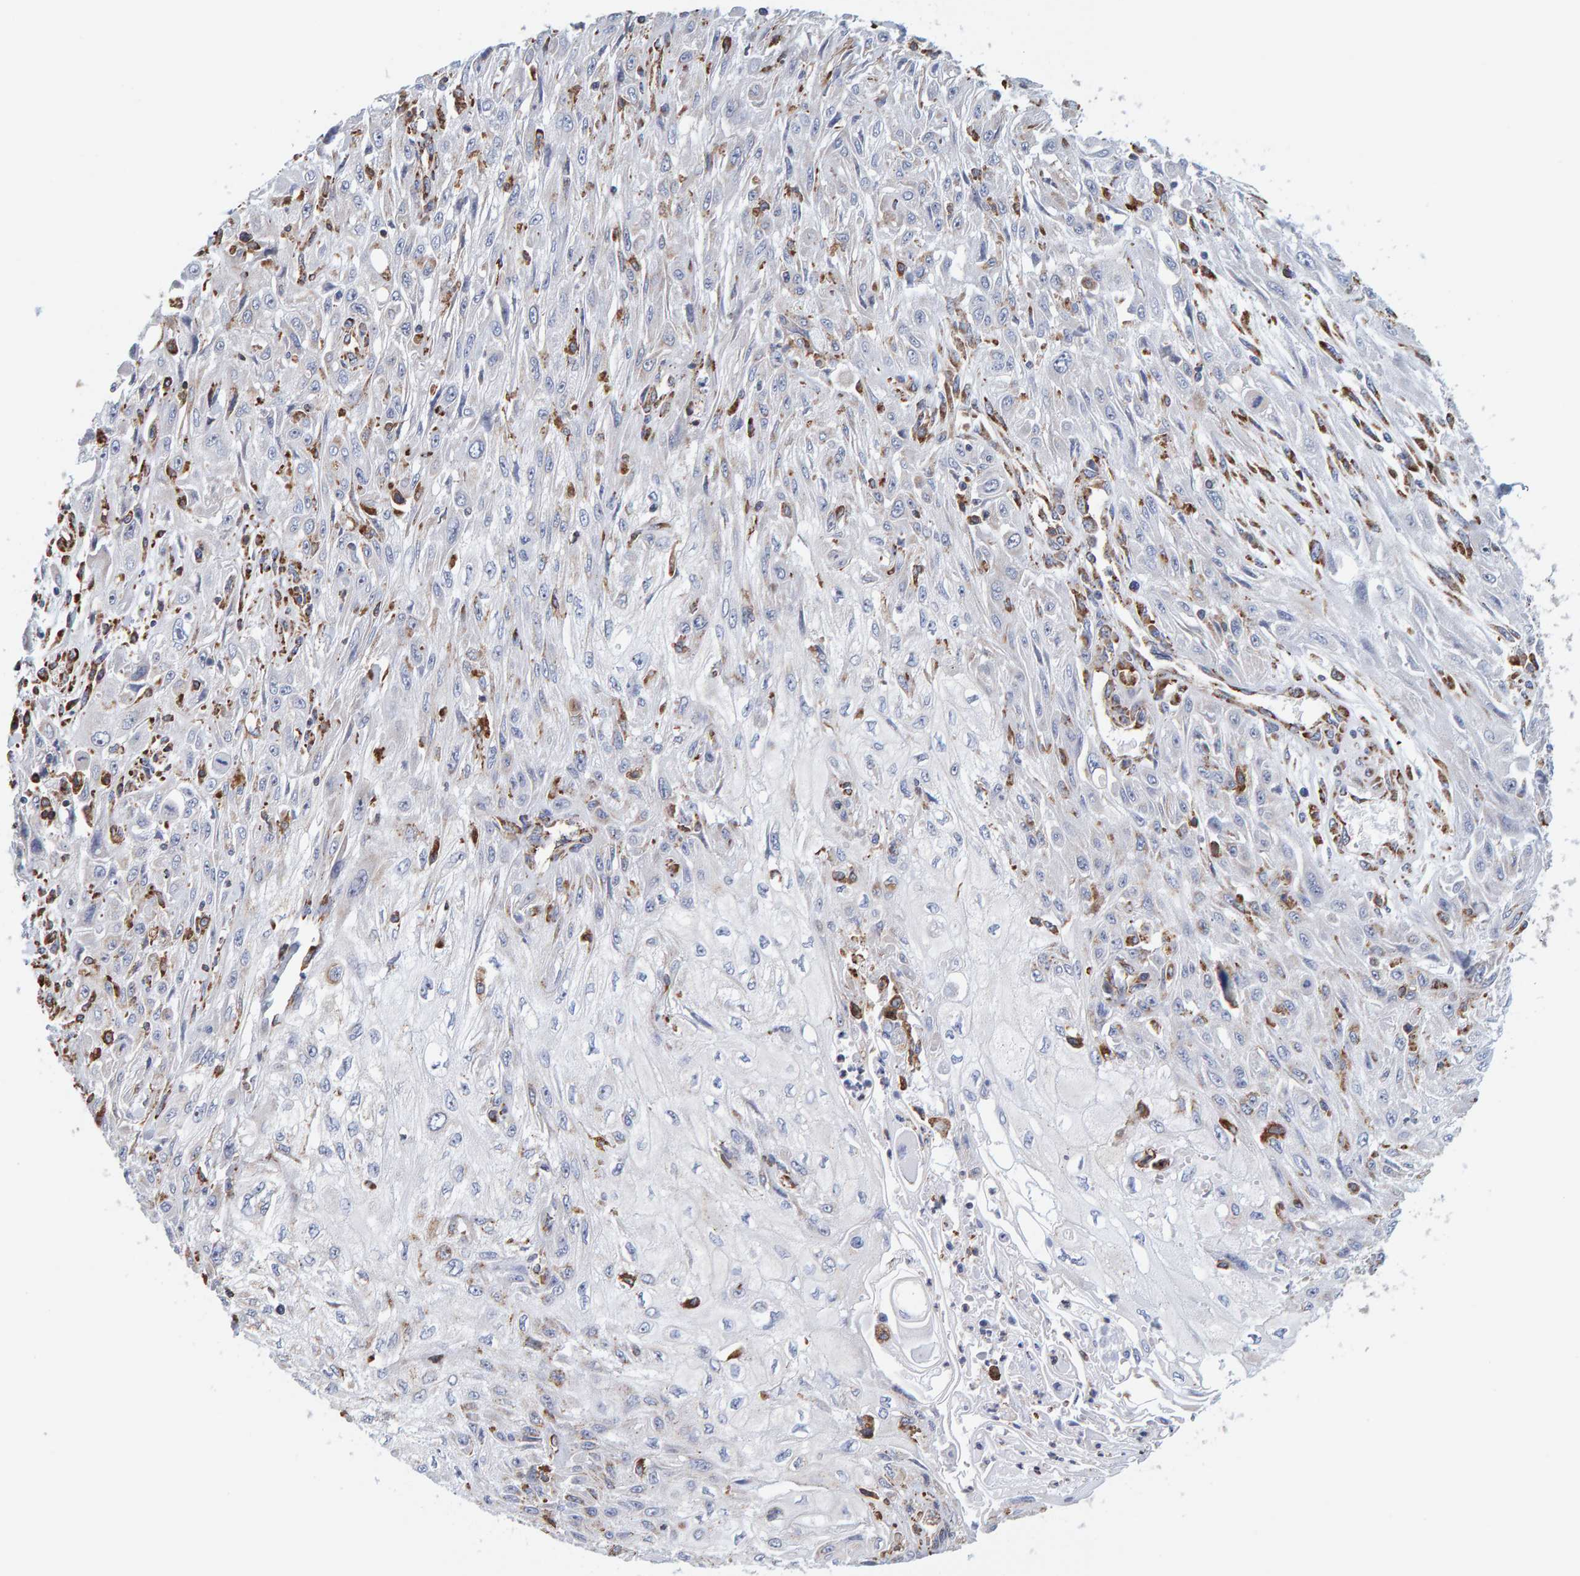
{"staining": {"intensity": "moderate", "quantity": "<25%", "location": "cytoplasmic/membranous"}, "tissue": "skin cancer", "cell_type": "Tumor cells", "image_type": "cancer", "snomed": [{"axis": "morphology", "description": "Squamous cell carcinoma, NOS"}, {"axis": "morphology", "description": "Squamous cell carcinoma, metastatic, NOS"}, {"axis": "topography", "description": "Skin"}, {"axis": "topography", "description": "Lymph node"}], "caption": "This is a histology image of immunohistochemistry (IHC) staining of skin squamous cell carcinoma, which shows moderate positivity in the cytoplasmic/membranous of tumor cells.", "gene": "SGPL1", "patient": {"sex": "male", "age": 75}}